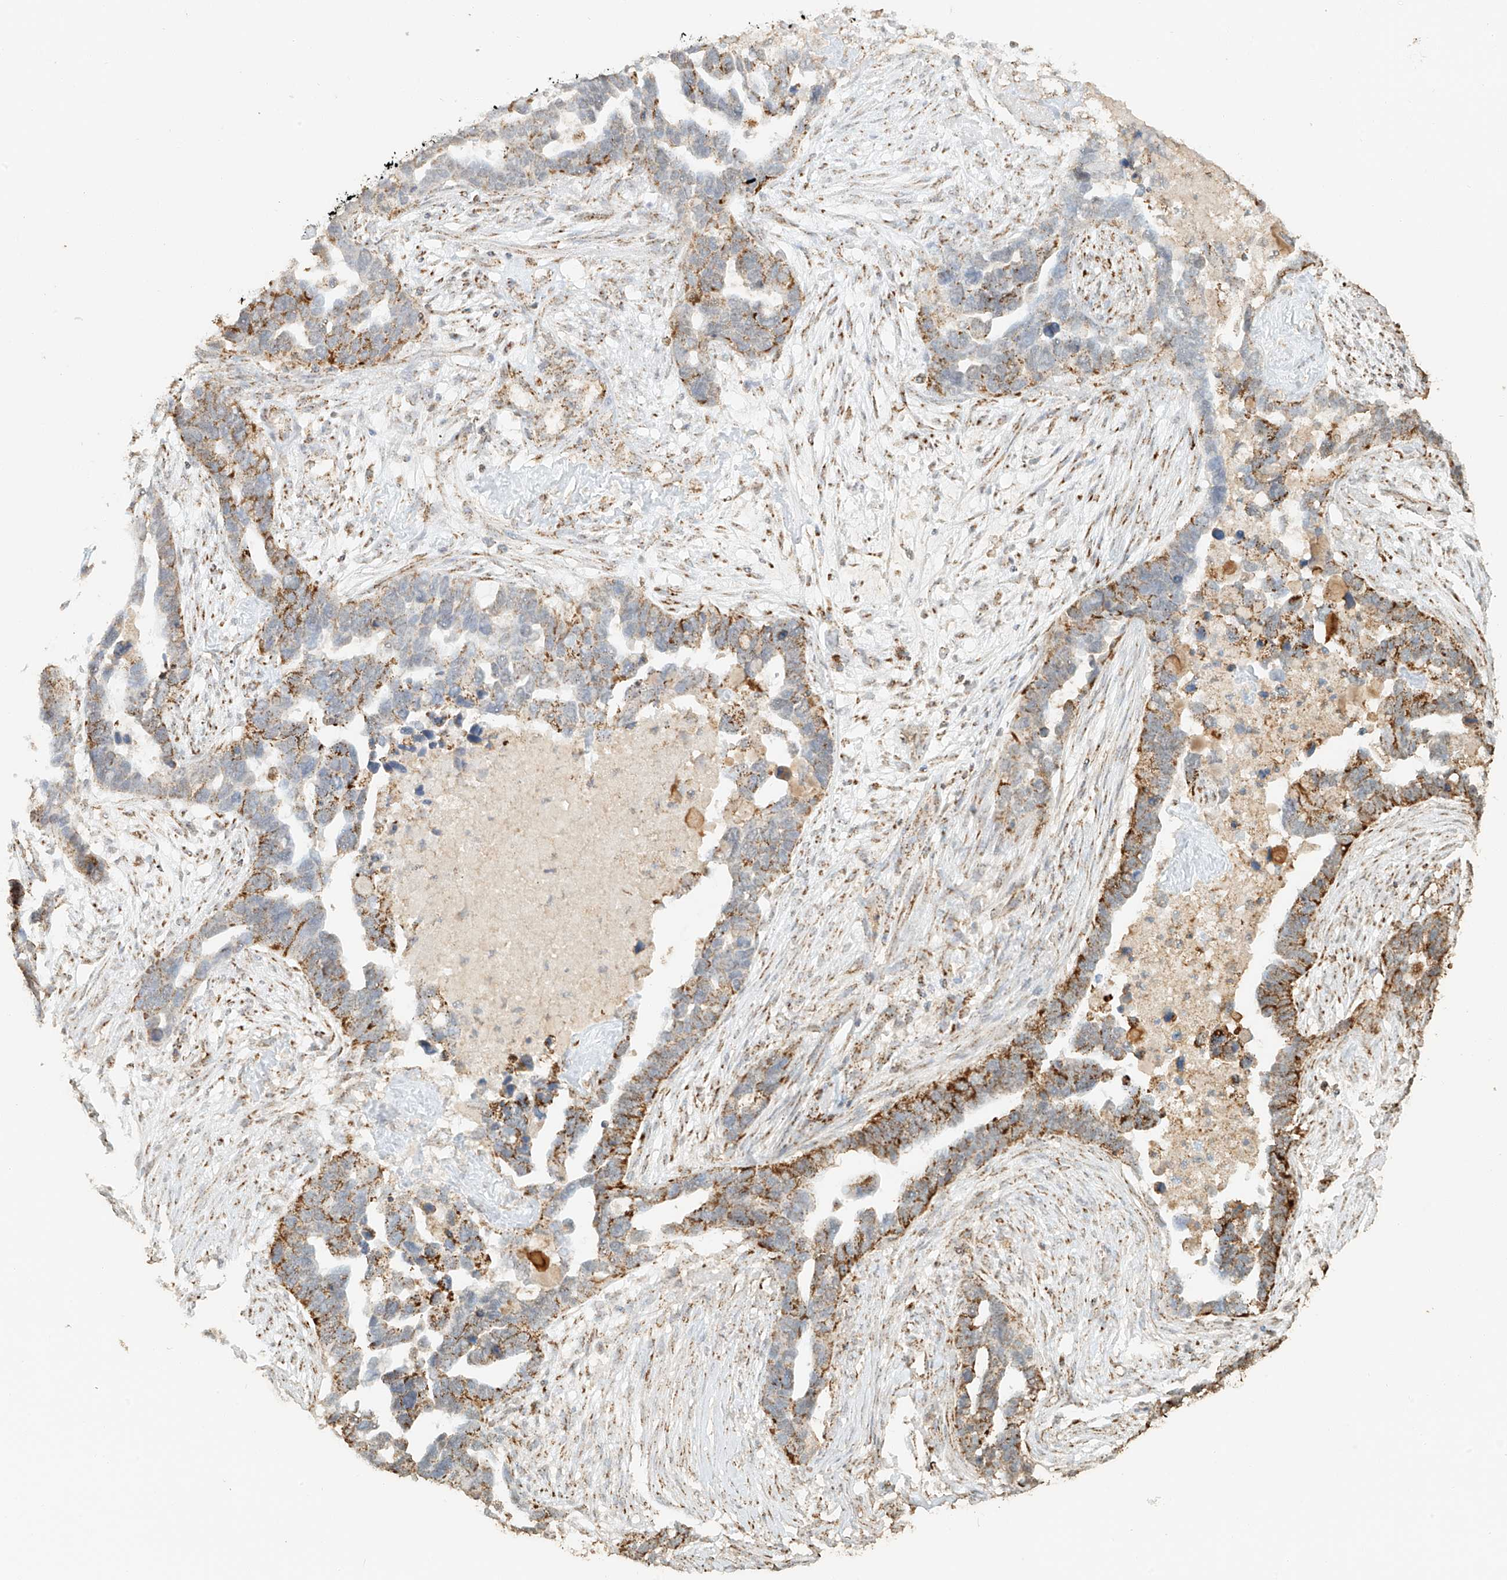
{"staining": {"intensity": "moderate", "quantity": "25%-75%", "location": "cytoplasmic/membranous"}, "tissue": "ovarian cancer", "cell_type": "Tumor cells", "image_type": "cancer", "snomed": [{"axis": "morphology", "description": "Cystadenocarcinoma, serous, NOS"}, {"axis": "topography", "description": "Ovary"}], "caption": "Moderate cytoplasmic/membranous protein positivity is seen in approximately 25%-75% of tumor cells in serous cystadenocarcinoma (ovarian).", "gene": "MIPEP", "patient": {"sex": "female", "age": 54}}